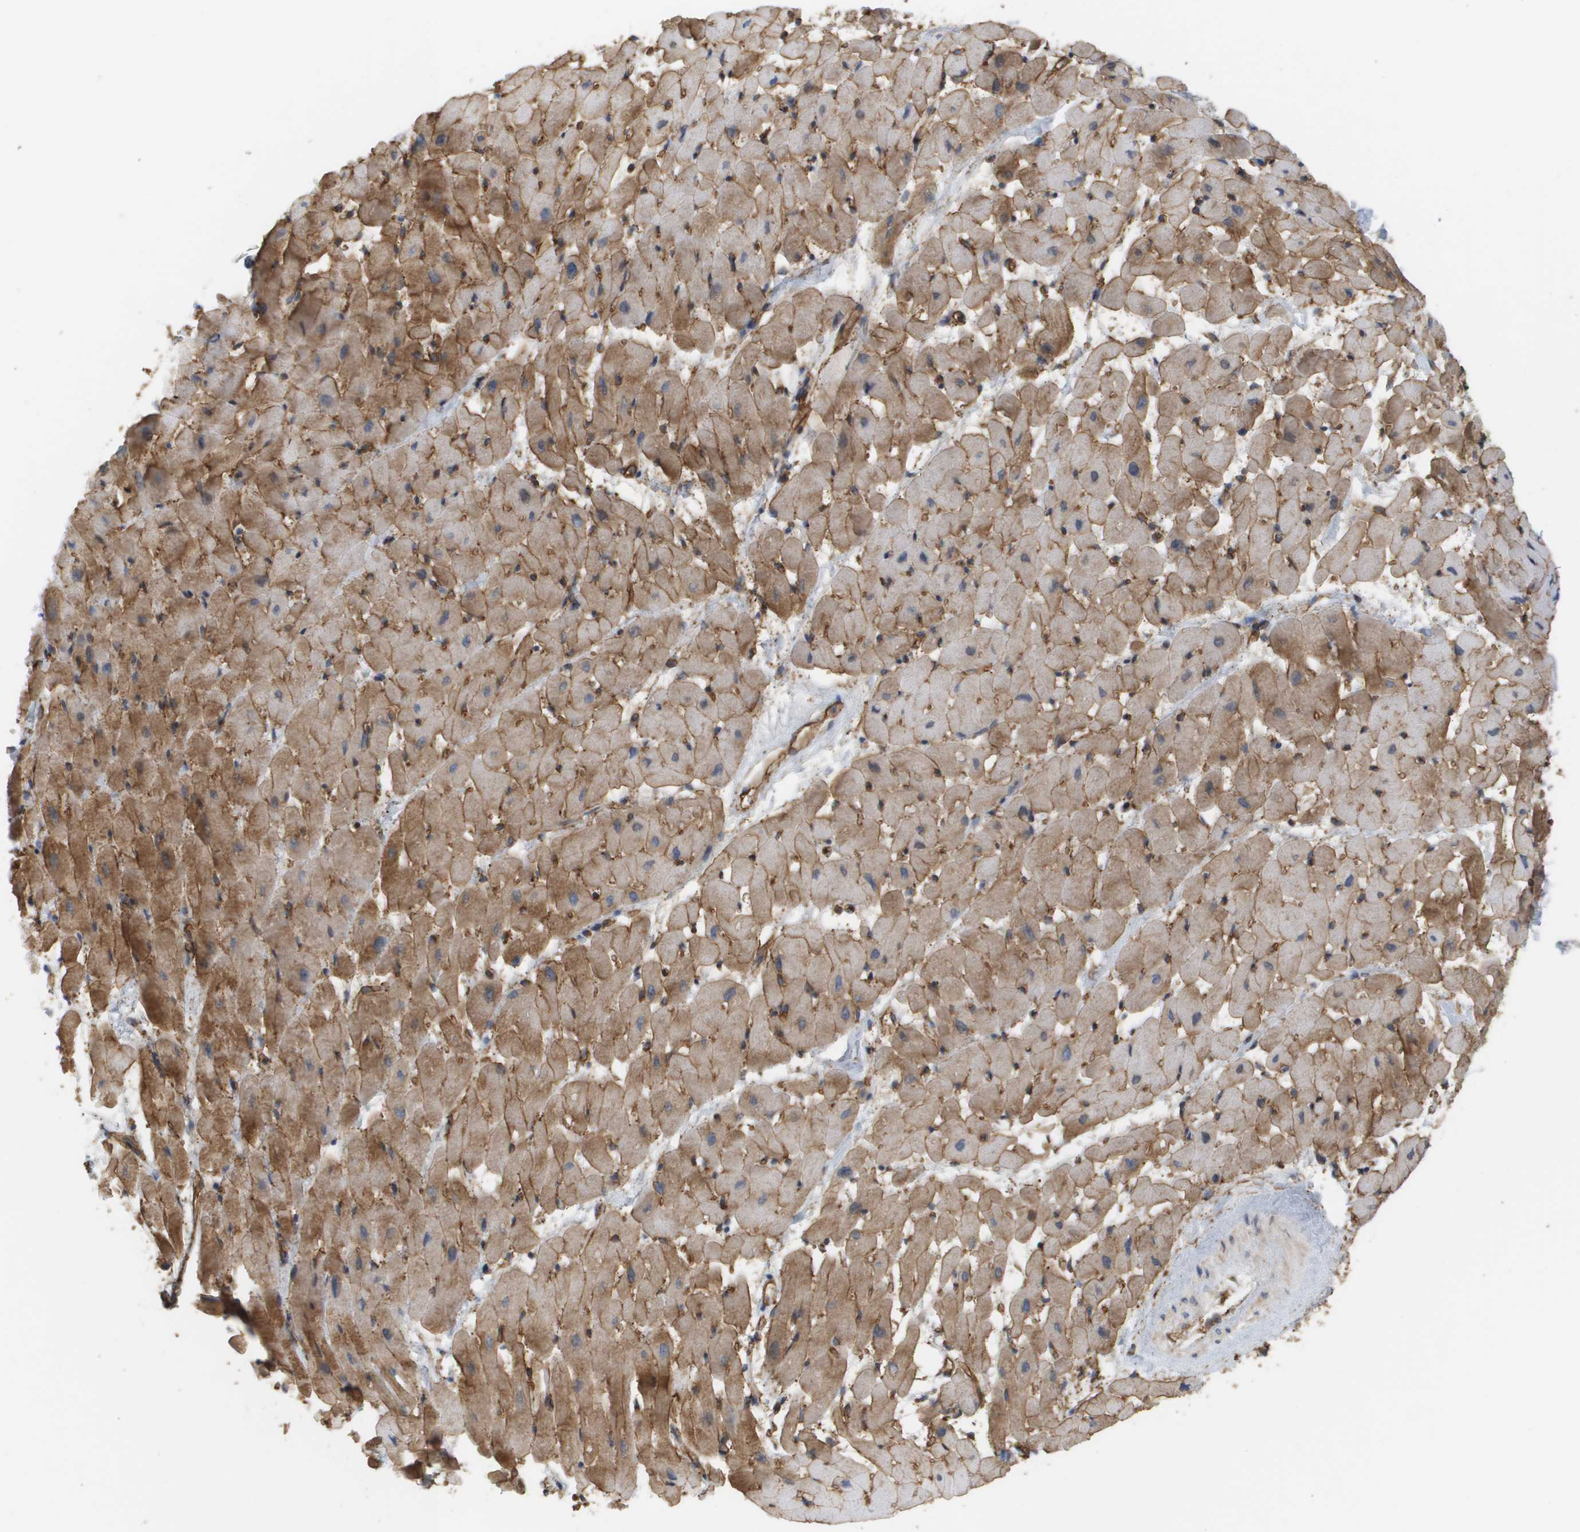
{"staining": {"intensity": "moderate", "quantity": ">75%", "location": "cytoplasmic/membranous"}, "tissue": "heart muscle", "cell_type": "Cardiomyocytes", "image_type": "normal", "snomed": [{"axis": "morphology", "description": "Normal tissue, NOS"}, {"axis": "topography", "description": "Heart"}], "caption": "This photomicrograph shows IHC staining of unremarkable heart muscle, with medium moderate cytoplasmic/membranous staining in approximately >75% of cardiomyocytes.", "gene": "SGMS2", "patient": {"sex": "male", "age": 45}}